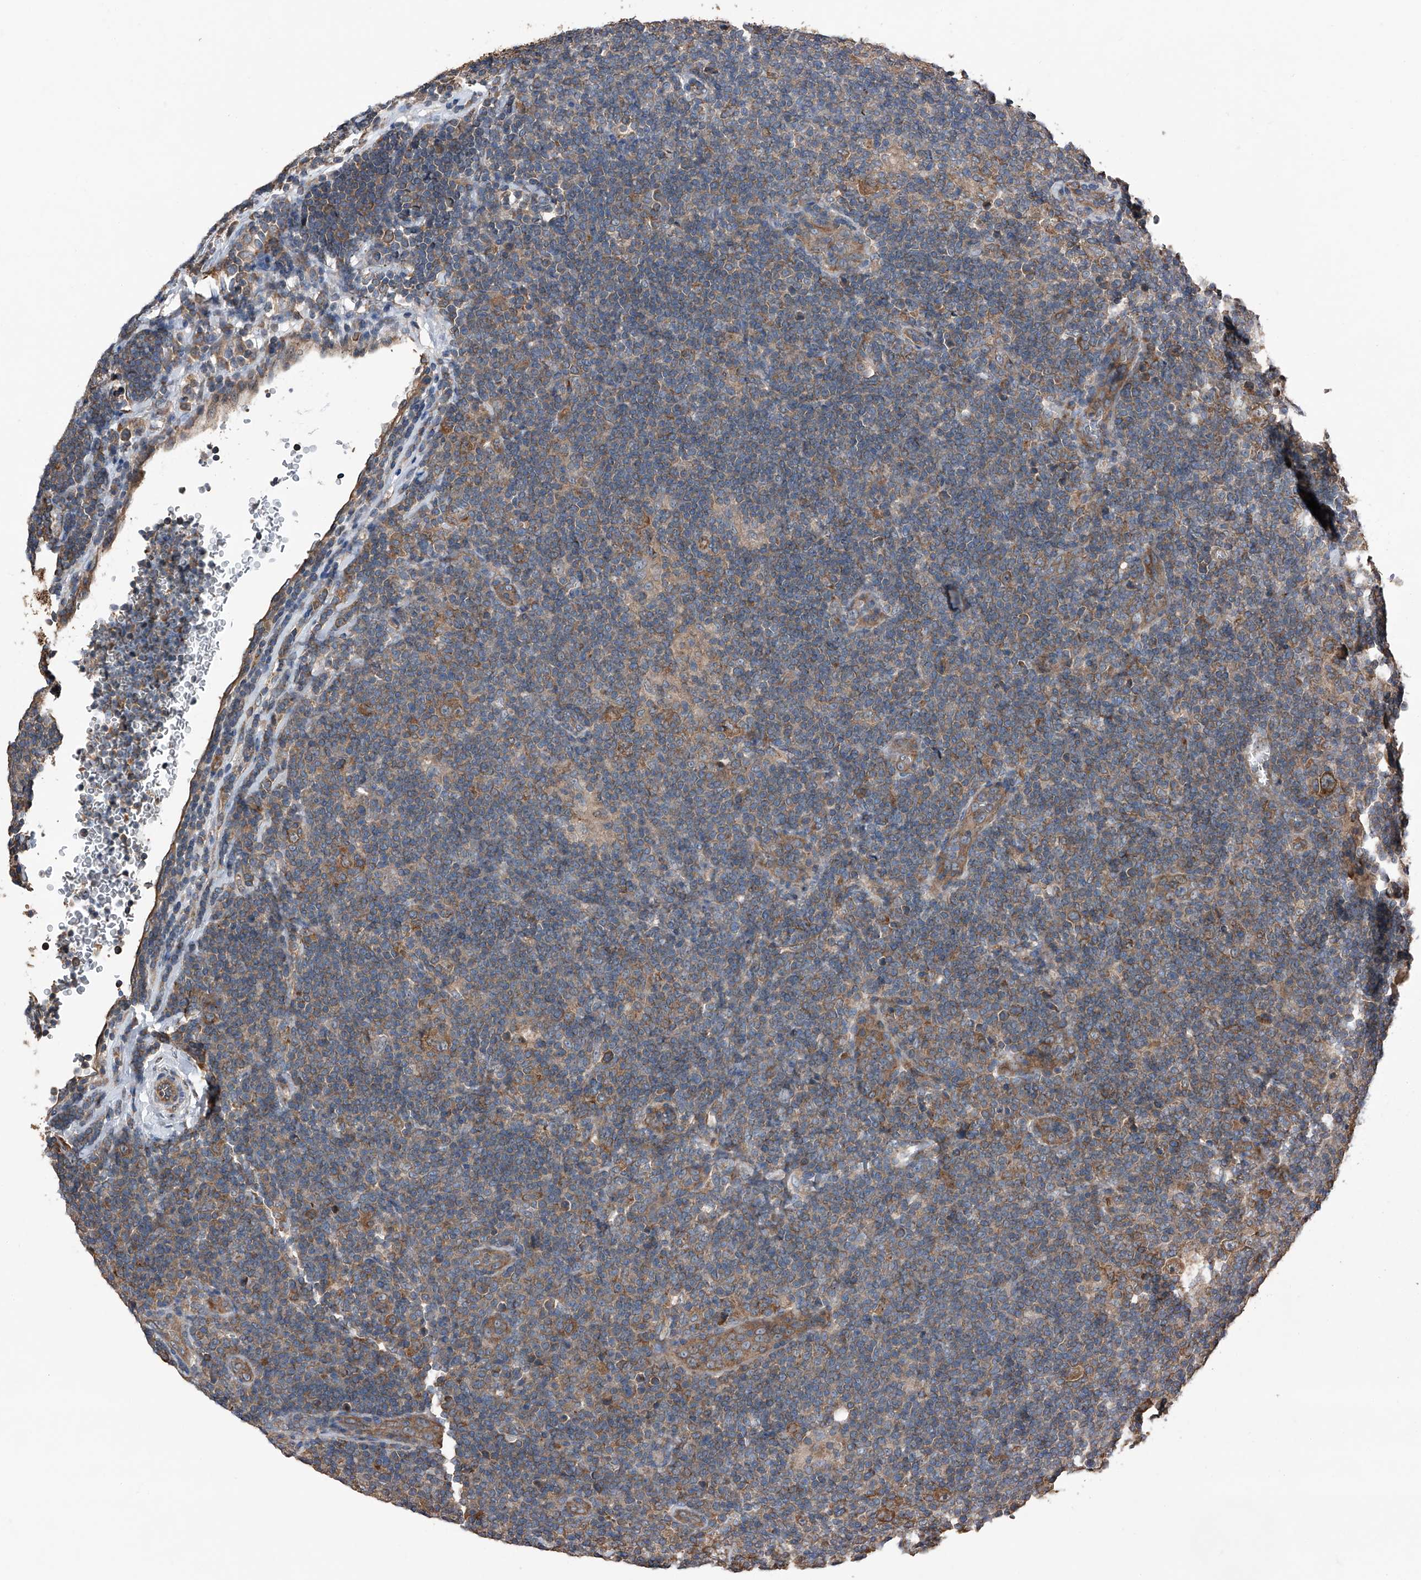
{"staining": {"intensity": "moderate", "quantity": ">75%", "location": "cytoplasmic/membranous"}, "tissue": "lymphoma", "cell_type": "Tumor cells", "image_type": "cancer", "snomed": [{"axis": "morphology", "description": "Hodgkin's disease, NOS"}, {"axis": "topography", "description": "Lymph node"}], "caption": "Moderate cytoplasmic/membranous expression is appreciated in about >75% of tumor cells in lymphoma.", "gene": "KCNJ2", "patient": {"sex": "female", "age": 57}}